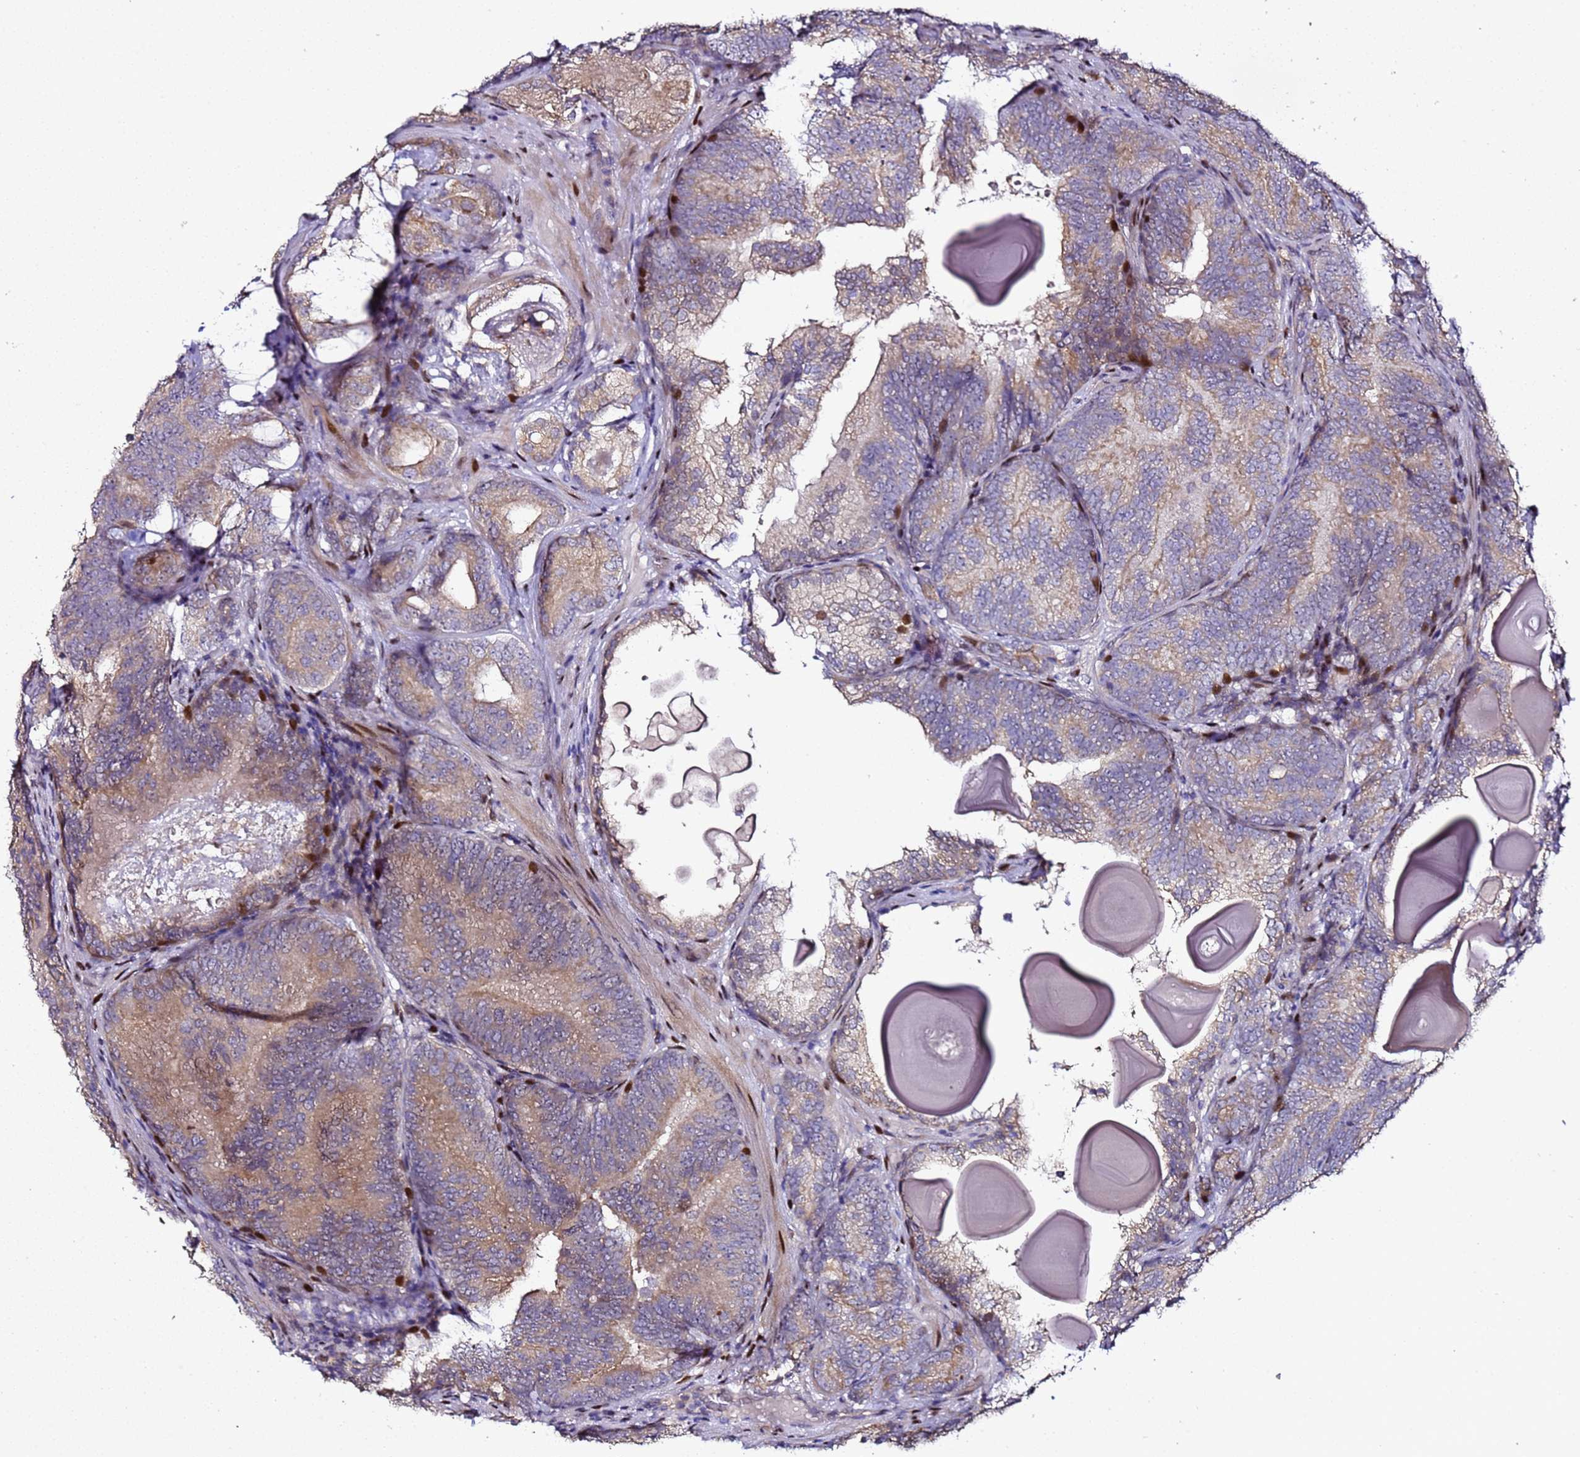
{"staining": {"intensity": "weak", "quantity": "25%-75%", "location": "cytoplasmic/membranous"}, "tissue": "prostate cancer", "cell_type": "Tumor cells", "image_type": "cancer", "snomed": [{"axis": "morphology", "description": "Adenocarcinoma, High grade"}, {"axis": "topography", "description": "Prostate"}], "caption": "Weak cytoplasmic/membranous protein positivity is identified in approximately 25%-75% of tumor cells in prostate adenocarcinoma (high-grade).", "gene": "ALG3", "patient": {"sex": "male", "age": 66}}